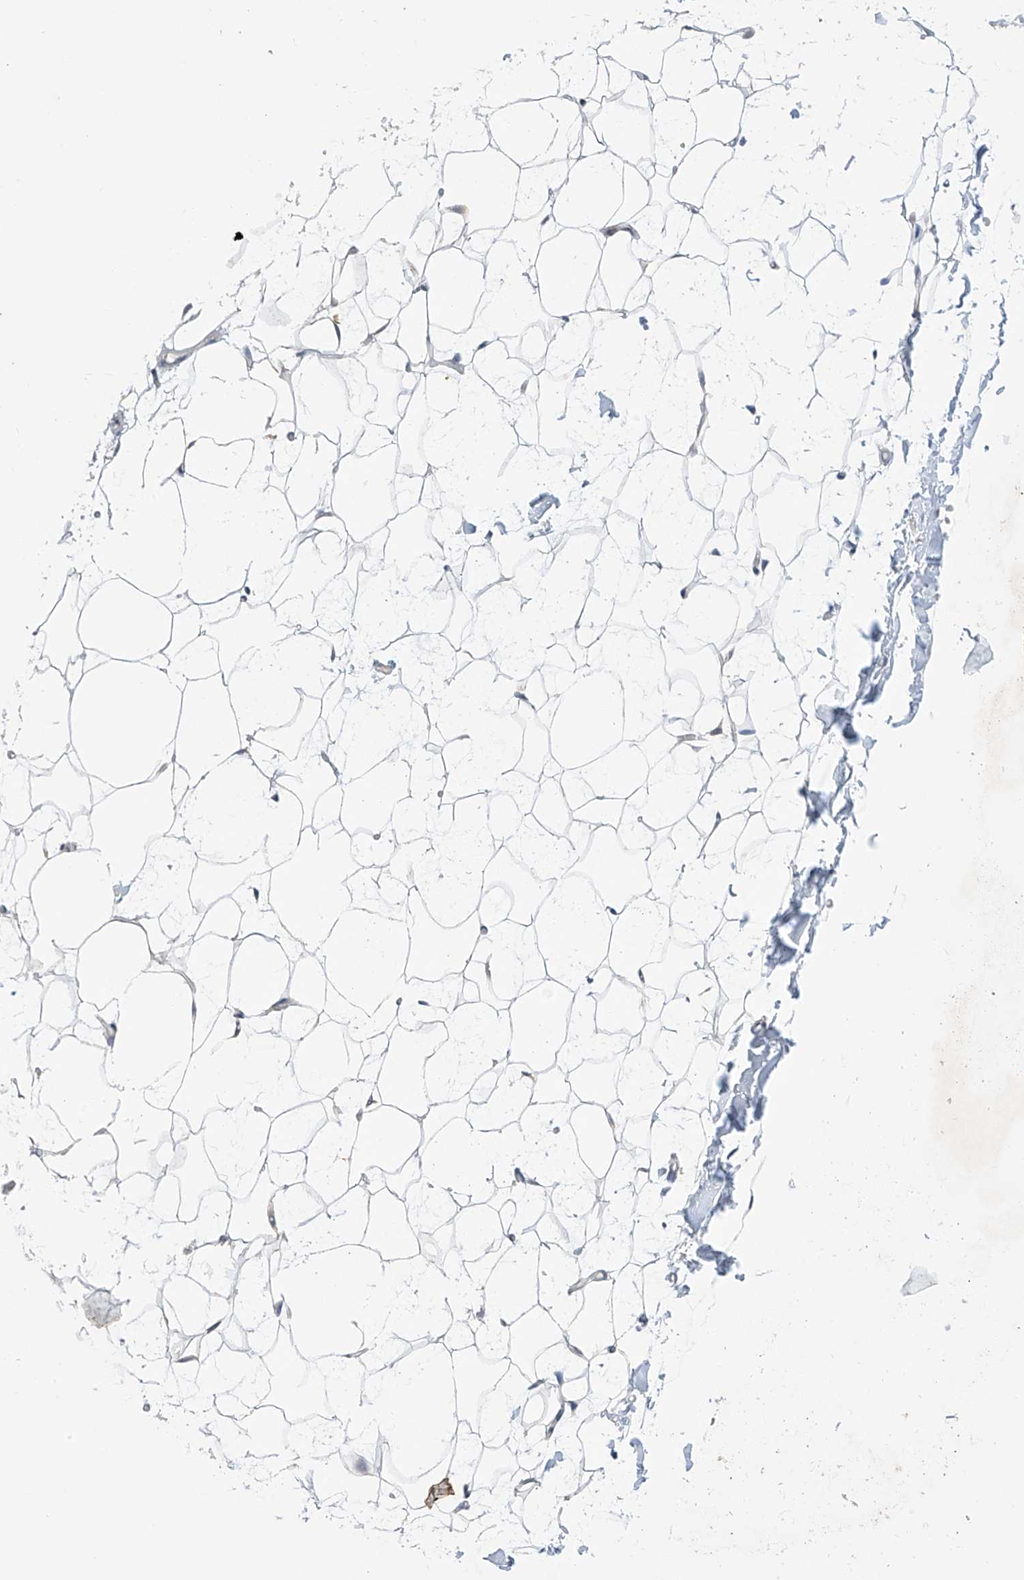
{"staining": {"intensity": "negative", "quantity": "none", "location": "none"}, "tissue": "adipose tissue", "cell_type": "Adipocytes", "image_type": "normal", "snomed": [{"axis": "morphology", "description": "Normal tissue, NOS"}, {"axis": "topography", "description": "Breast"}], "caption": "Immunohistochemistry (IHC) image of unremarkable human adipose tissue stained for a protein (brown), which demonstrates no staining in adipocytes.", "gene": "APLF", "patient": {"sex": "female", "age": 23}}